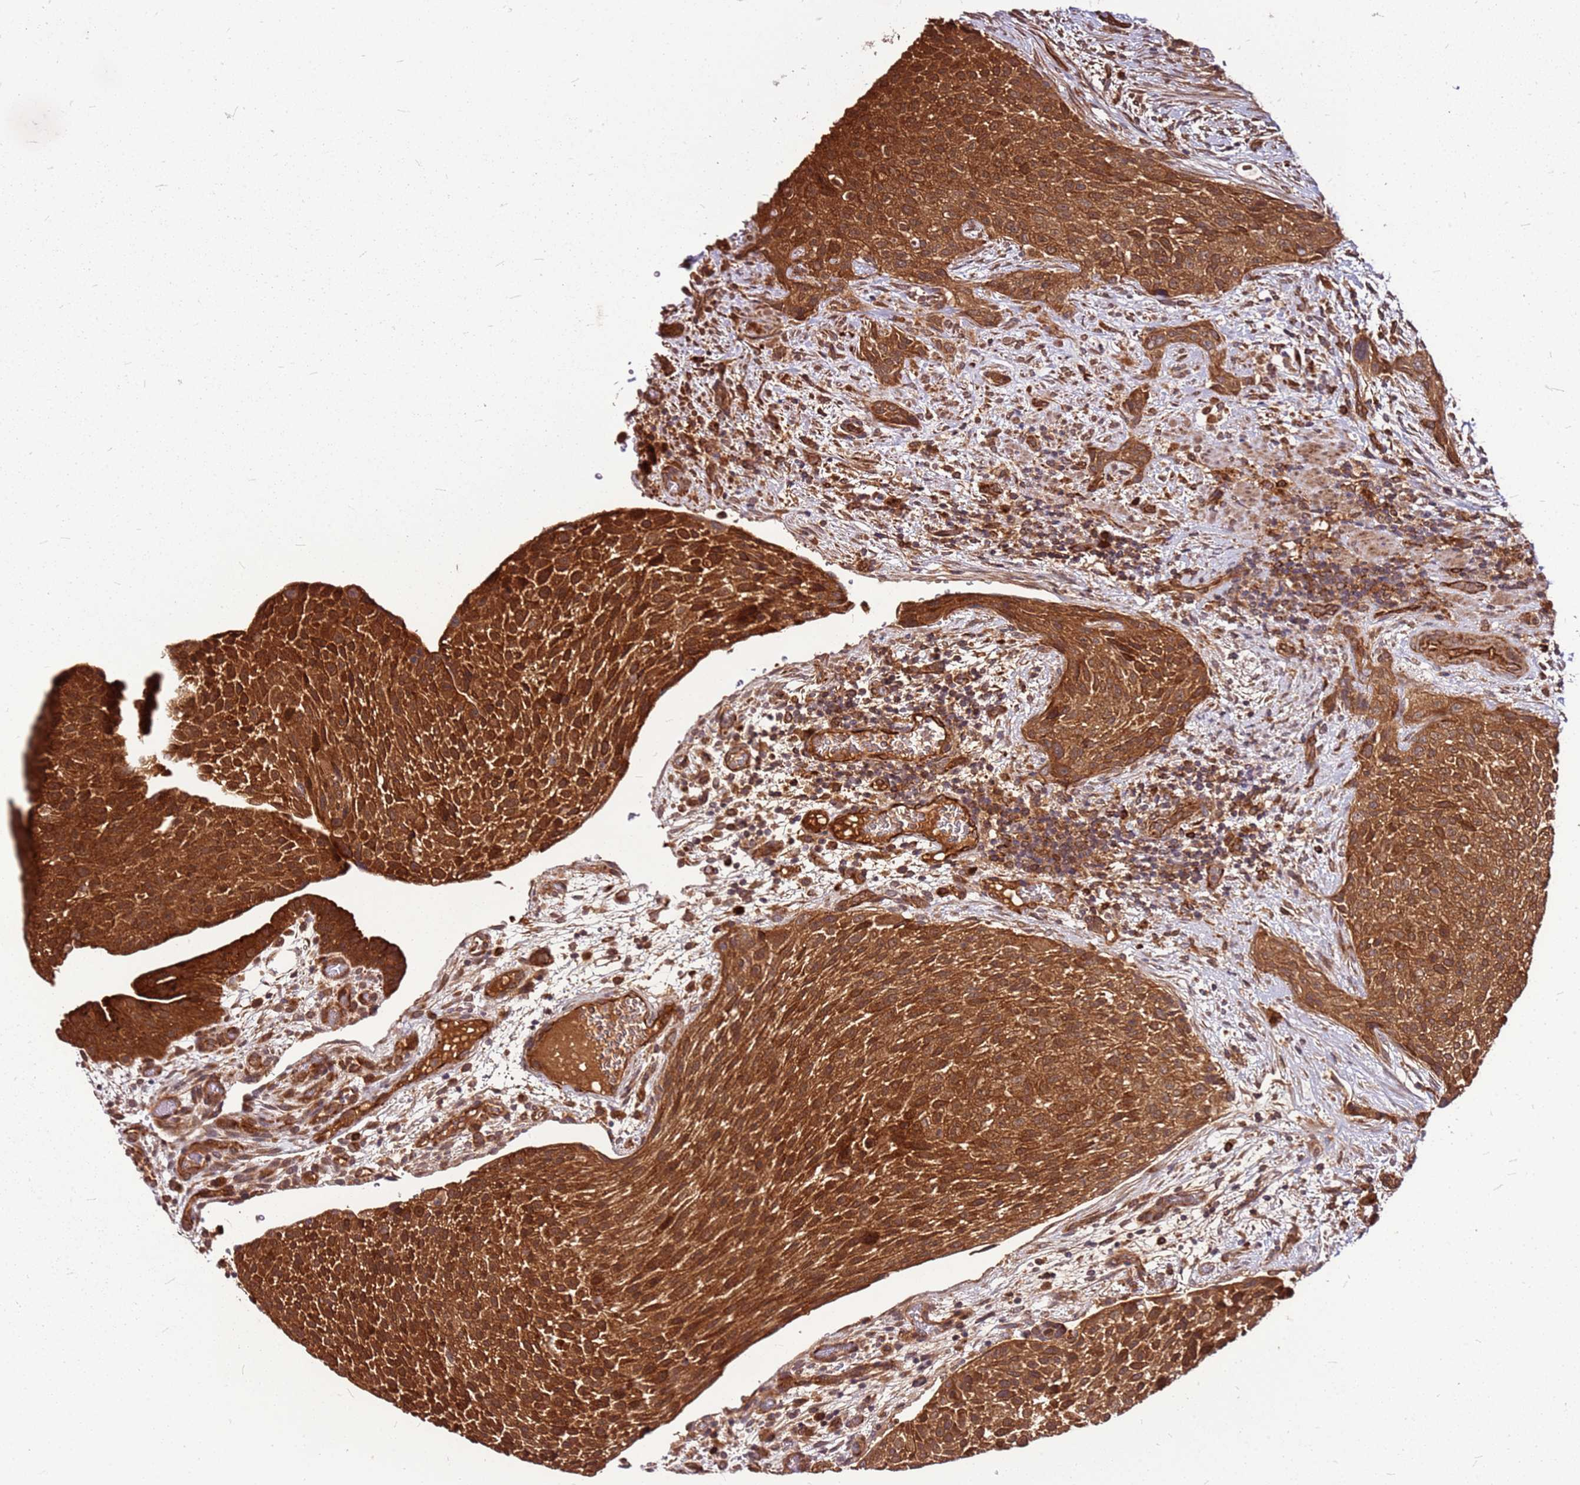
{"staining": {"intensity": "strong", "quantity": ">75%", "location": "cytoplasmic/membranous"}, "tissue": "urothelial cancer", "cell_type": "Tumor cells", "image_type": "cancer", "snomed": [{"axis": "morphology", "description": "Normal tissue, NOS"}, {"axis": "morphology", "description": "Urothelial carcinoma, NOS"}, {"axis": "topography", "description": "Urinary bladder"}, {"axis": "topography", "description": "Peripheral nerve tissue"}], "caption": "This is a histology image of immunohistochemistry staining of transitional cell carcinoma, which shows strong expression in the cytoplasmic/membranous of tumor cells.", "gene": "LYPLAL1", "patient": {"sex": "male", "age": 35}}